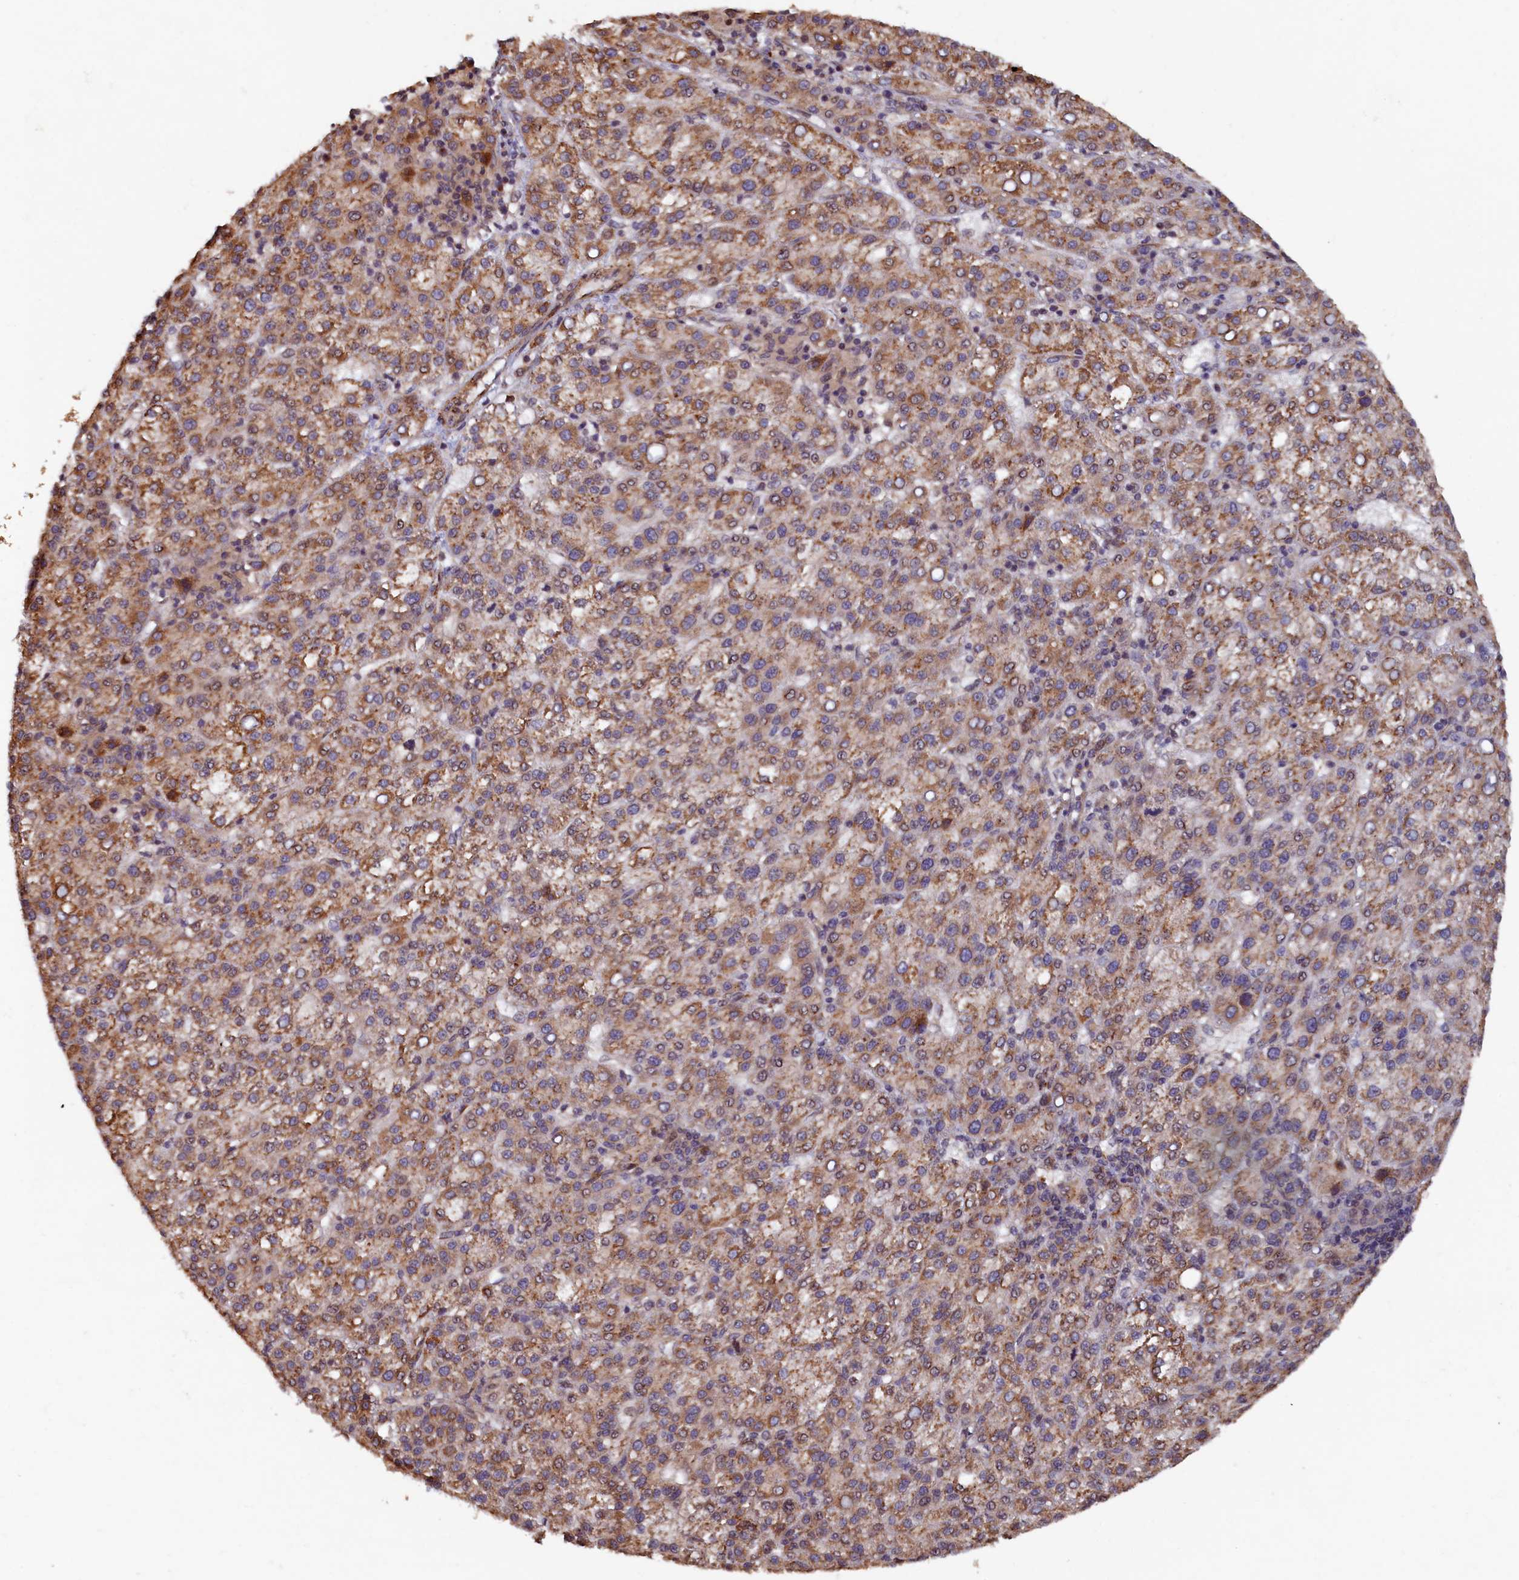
{"staining": {"intensity": "moderate", "quantity": ">75%", "location": "cytoplasmic/membranous"}, "tissue": "liver cancer", "cell_type": "Tumor cells", "image_type": "cancer", "snomed": [{"axis": "morphology", "description": "Carcinoma, Hepatocellular, NOS"}, {"axis": "topography", "description": "Liver"}], "caption": "Immunohistochemical staining of liver cancer (hepatocellular carcinoma) reveals moderate cytoplasmic/membranous protein expression in approximately >75% of tumor cells. Using DAB (brown) and hematoxylin (blue) stains, captured at high magnification using brightfield microscopy.", "gene": "TMEM181", "patient": {"sex": "female", "age": 58}}